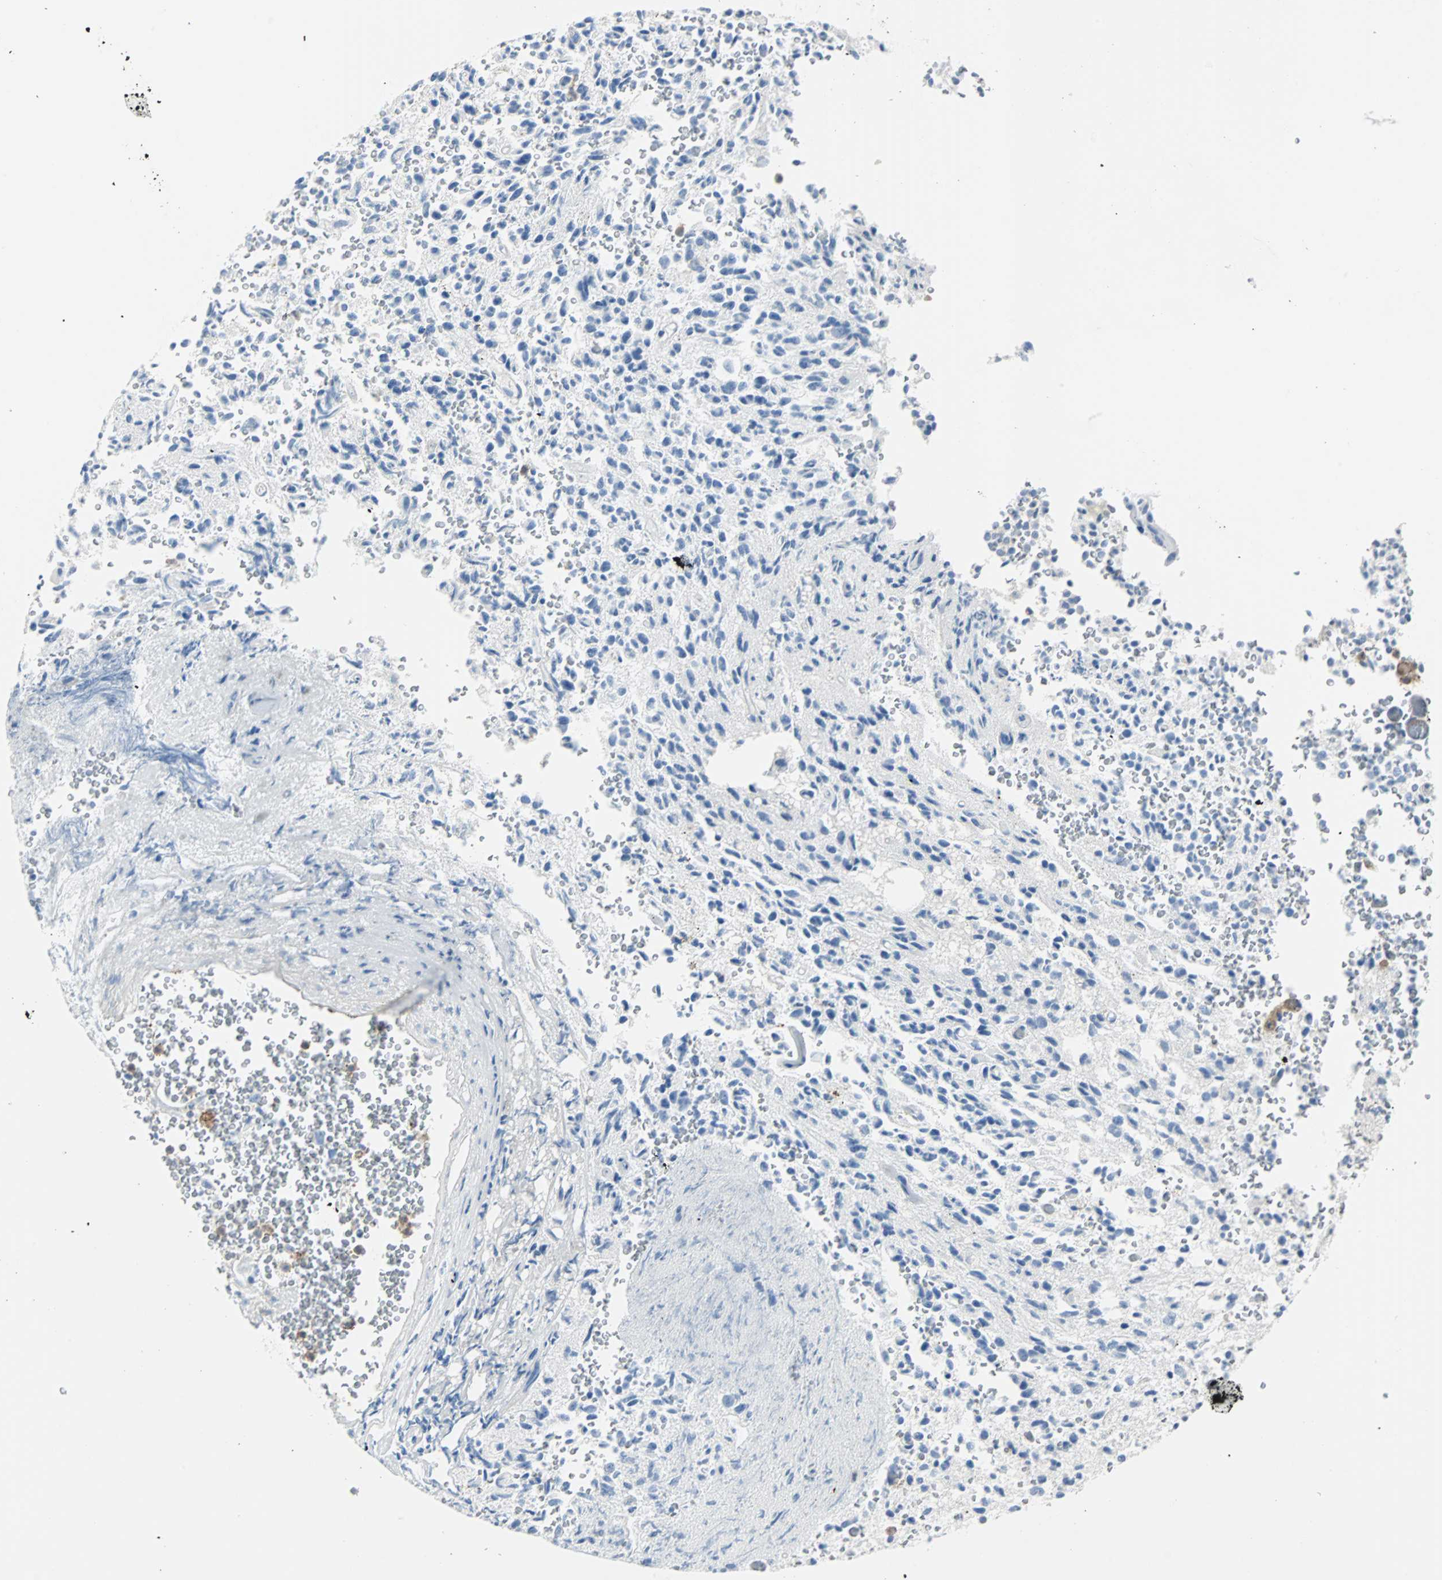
{"staining": {"intensity": "negative", "quantity": "none", "location": "none"}, "tissue": "glioma", "cell_type": "Tumor cells", "image_type": "cancer", "snomed": [{"axis": "morphology", "description": "Glioma, malignant, High grade"}, {"axis": "topography", "description": "pancreas cauda"}], "caption": "Immunohistochemistry photomicrograph of malignant high-grade glioma stained for a protein (brown), which demonstrates no positivity in tumor cells.", "gene": "RASA1", "patient": {"sex": "male", "age": 60}}